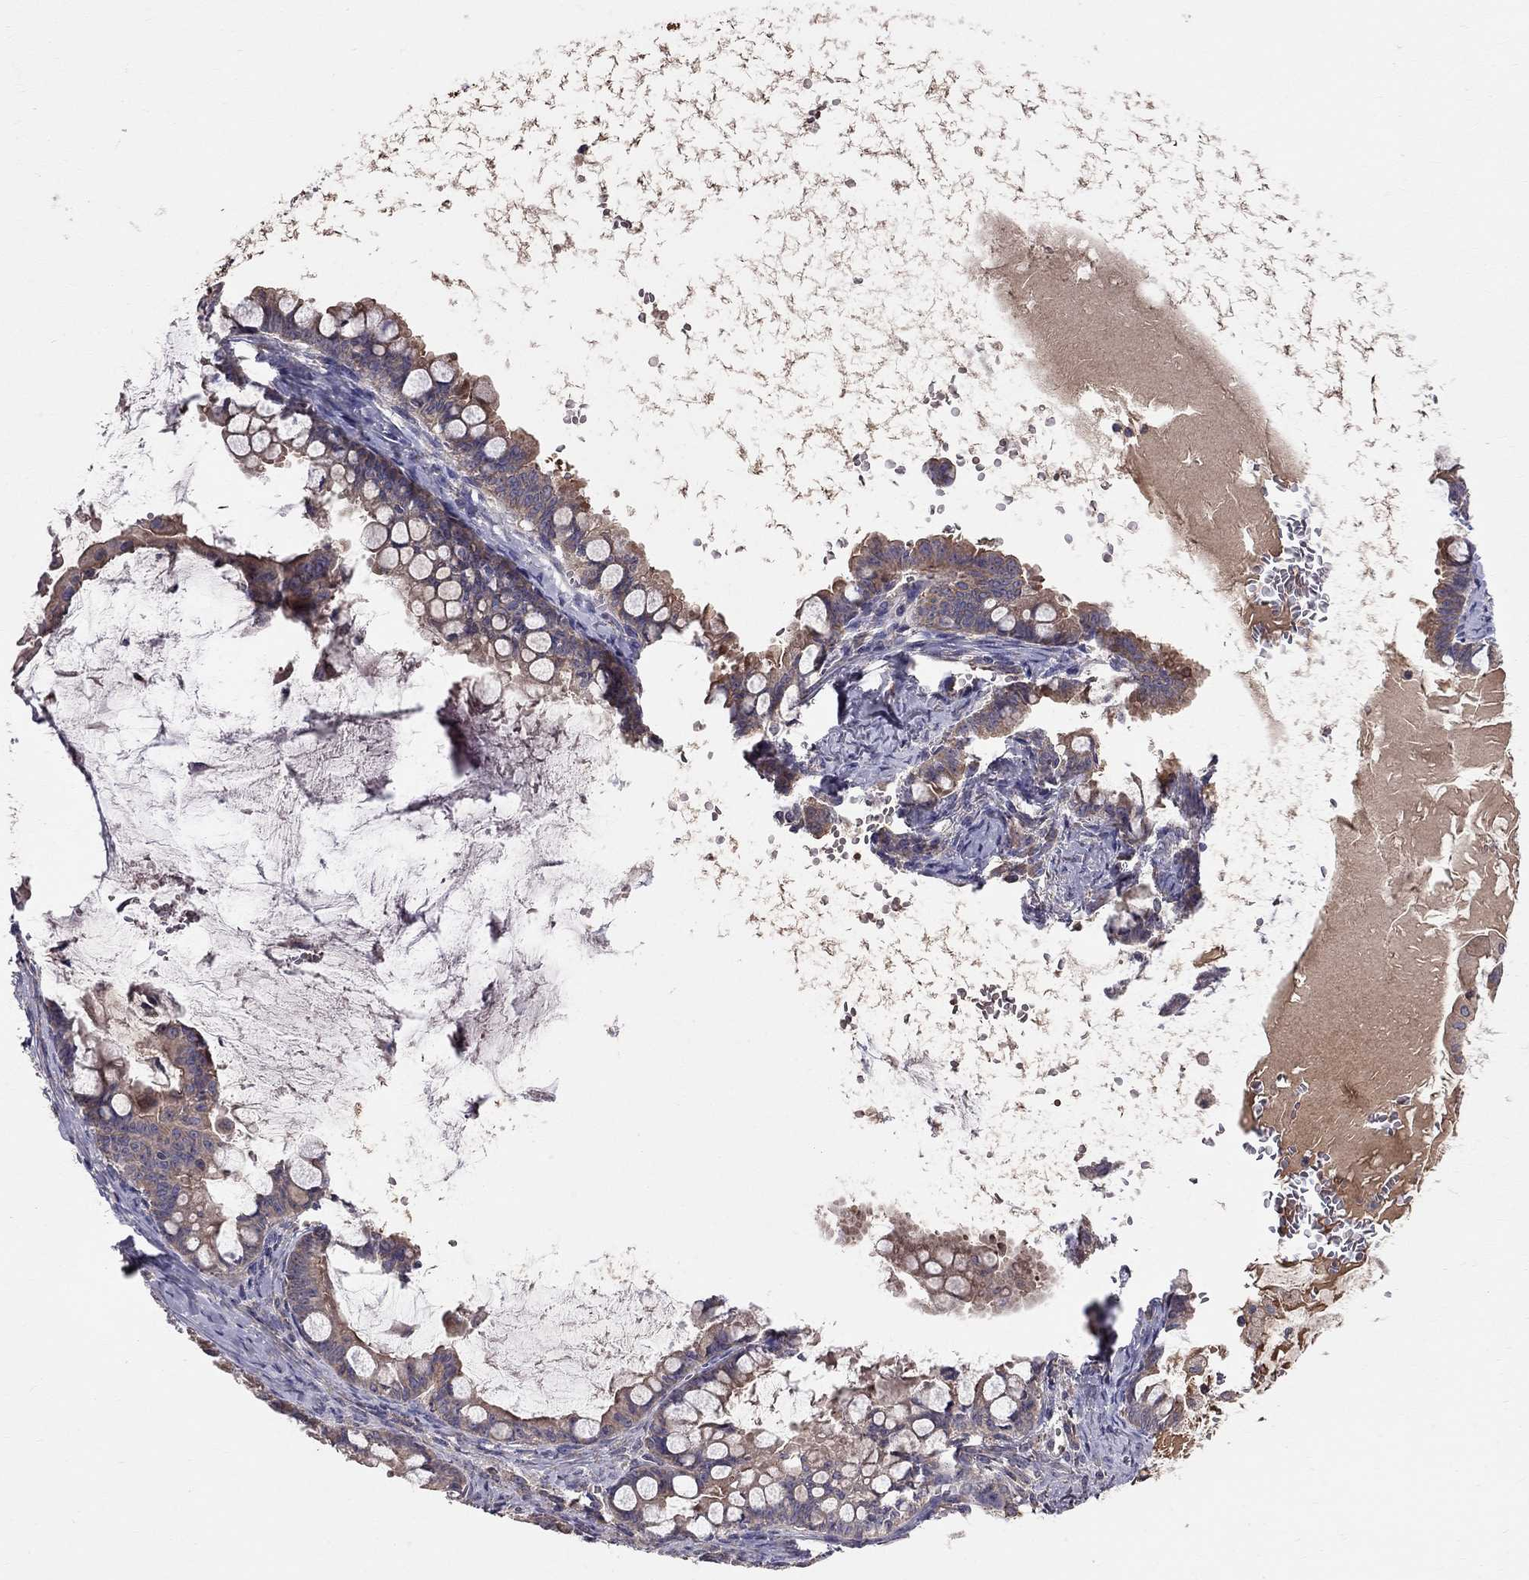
{"staining": {"intensity": "moderate", "quantity": ">75%", "location": "cytoplasmic/membranous"}, "tissue": "ovarian cancer", "cell_type": "Tumor cells", "image_type": "cancer", "snomed": [{"axis": "morphology", "description": "Cystadenocarcinoma, mucinous, NOS"}, {"axis": "topography", "description": "Ovary"}], "caption": "Ovarian cancer stained with a brown dye exhibits moderate cytoplasmic/membranous positive staining in approximately >75% of tumor cells.", "gene": "PIK3CG", "patient": {"sex": "female", "age": 63}}